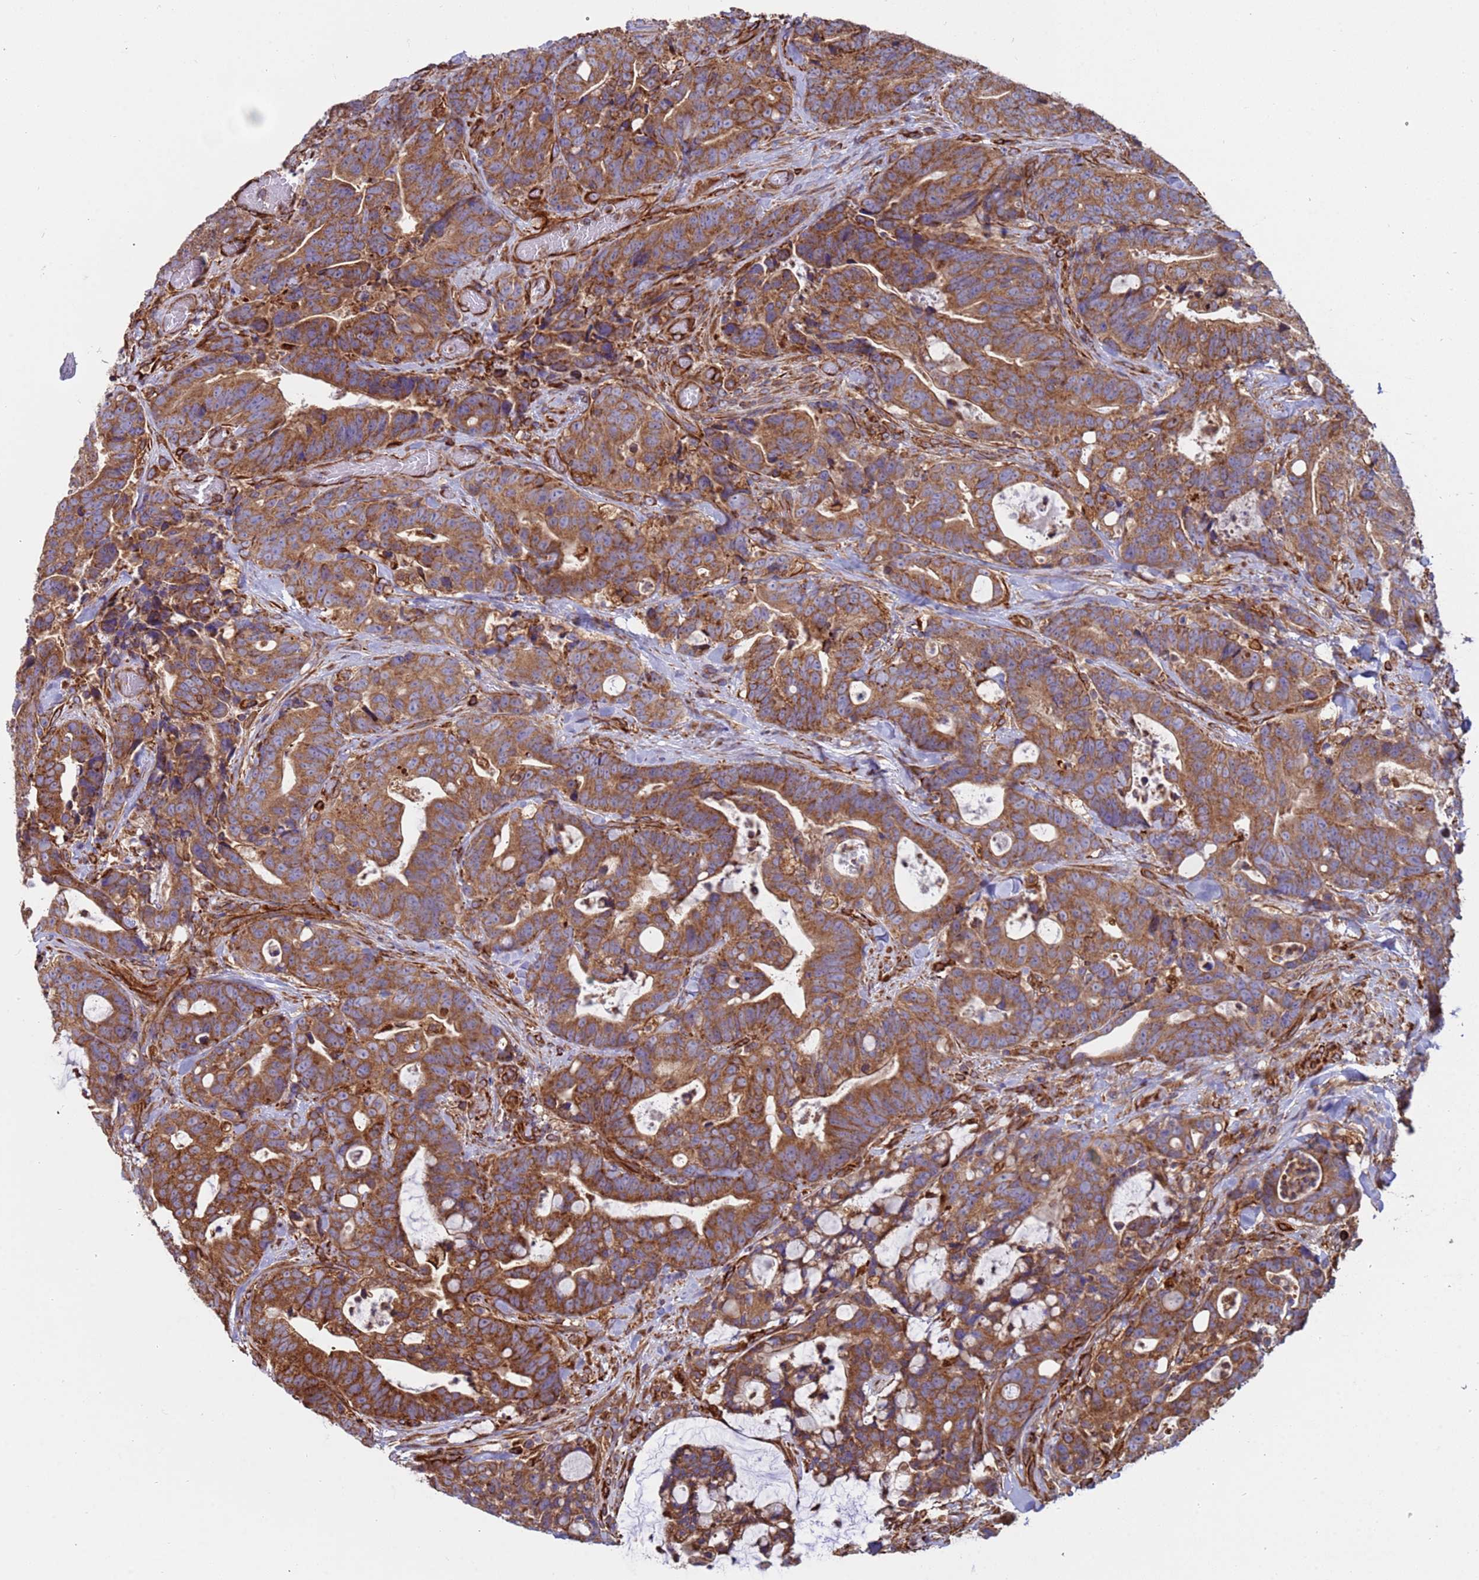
{"staining": {"intensity": "strong", "quantity": ">75%", "location": "cytoplasmic/membranous"}, "tissue": "colorectal cancer", "cell_type": "Tumor cells", "image_type": "cancer", "snomed": [{"axis": "morphology", "description": "Adenocarcinoma, NOS"}, {"axis": "topography", "description": "Colon"}], "caption": "A histopathology image showing strong cytoplasmic/membranous positivity in approximately >75% of tumor cells in colorectal cancer (adenocarcinoma), as visualized by brown immunohistochemical staining.", "gene": "NUDT12", "patient": {"sex": "female", "age": 82}}